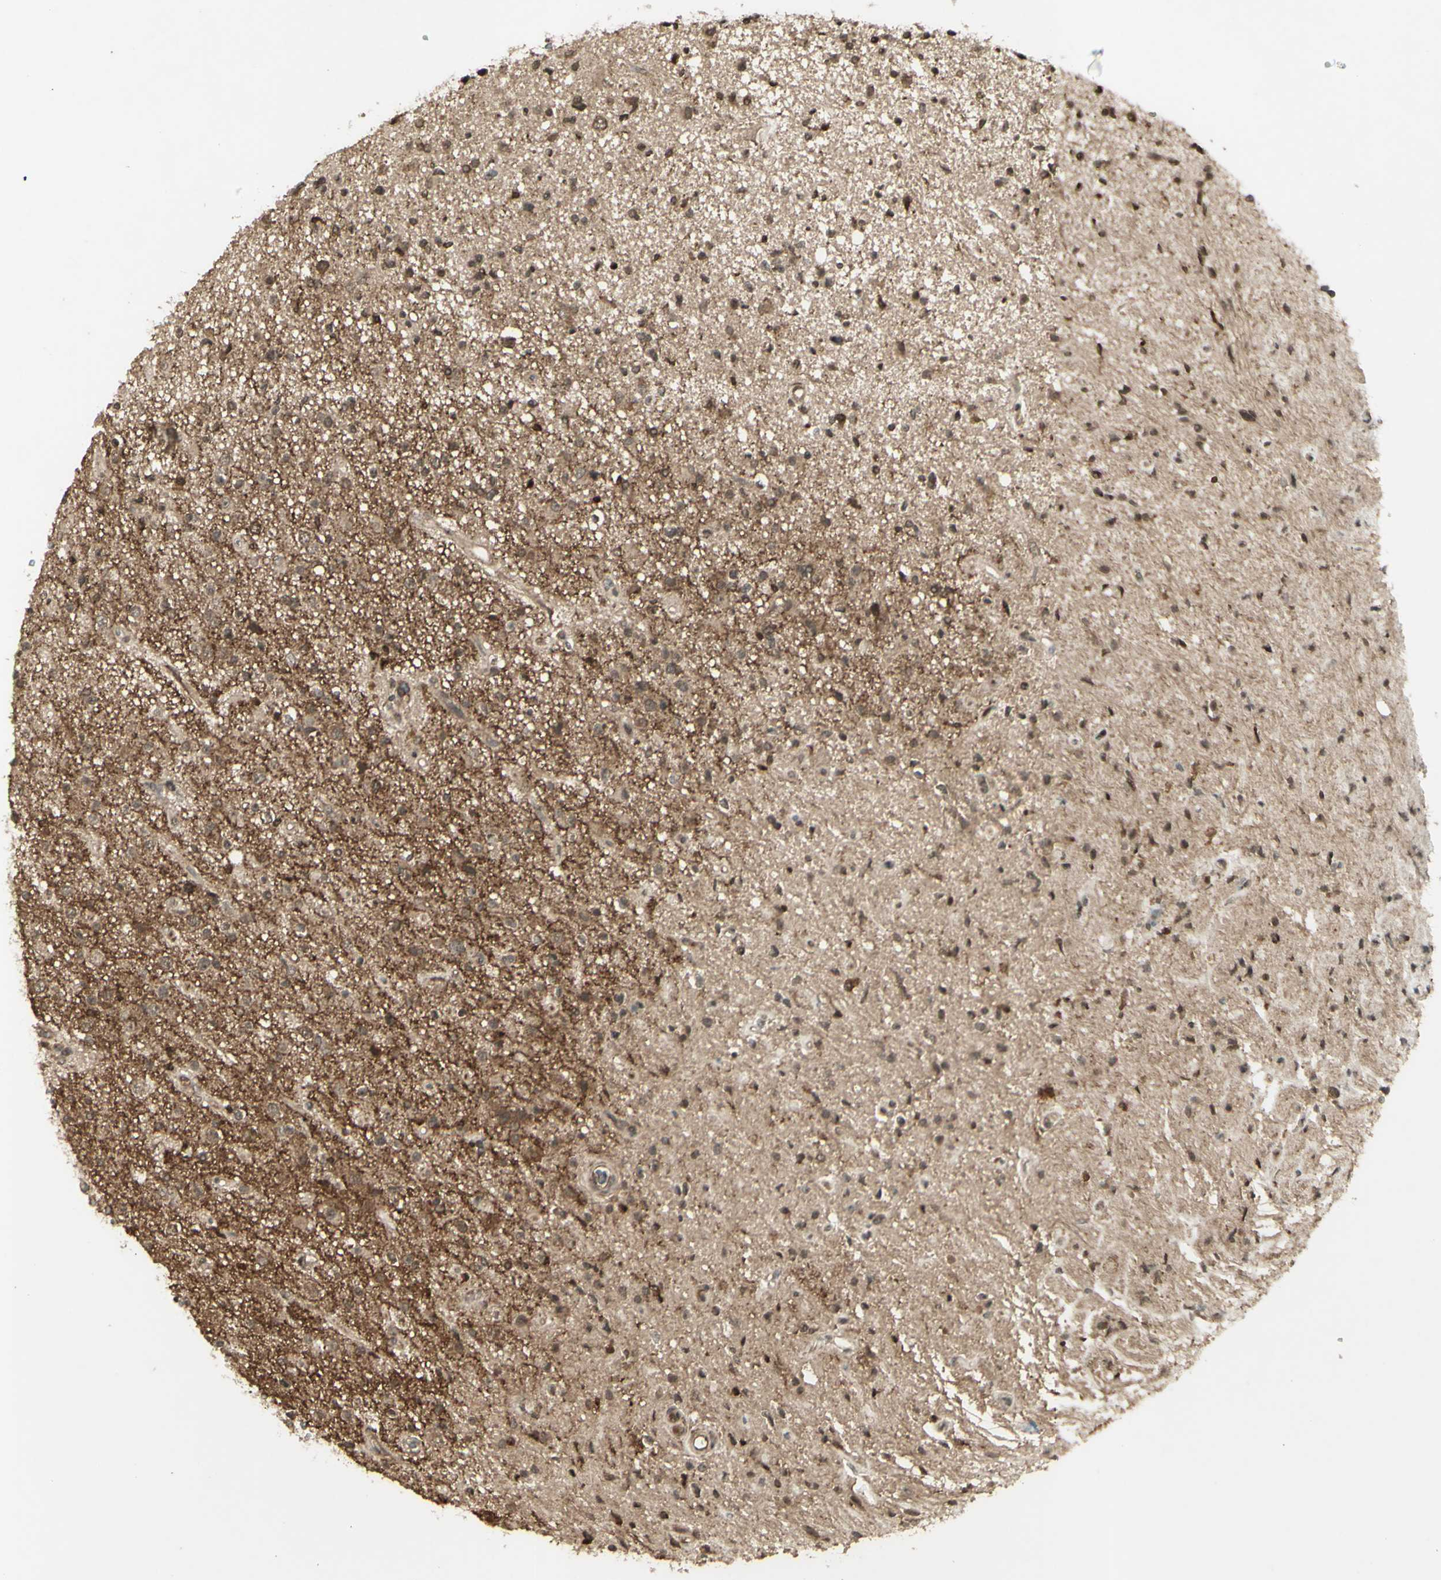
{"staining": {"intensity": "moderate", "quantity": ">75%", "location": "cytoplasmic/membranous,nuclear"}, "tissue": "glioma", "cell_type": "Tumor cells", "image_type": "cancer", "snomed": [{"axis": "morphology", "description": "Glioma, malignant, High grade"}, {"axis": "topography", "description": "Brain"}], "caption": "Immunohistochemistry photomicrograph of neoplastic tissue: malignant glioma (high-grade) stained using immunohistochemistry reveals medium levels of moderate protein expression localized specifically in the cytoplasmic/membranous and nuclear of tumor cells, appearing as a cytoplasmic/membranous and nuclear brown color.", "gene": "BLNK", "patient": {"sex": "male", "age": 33}}